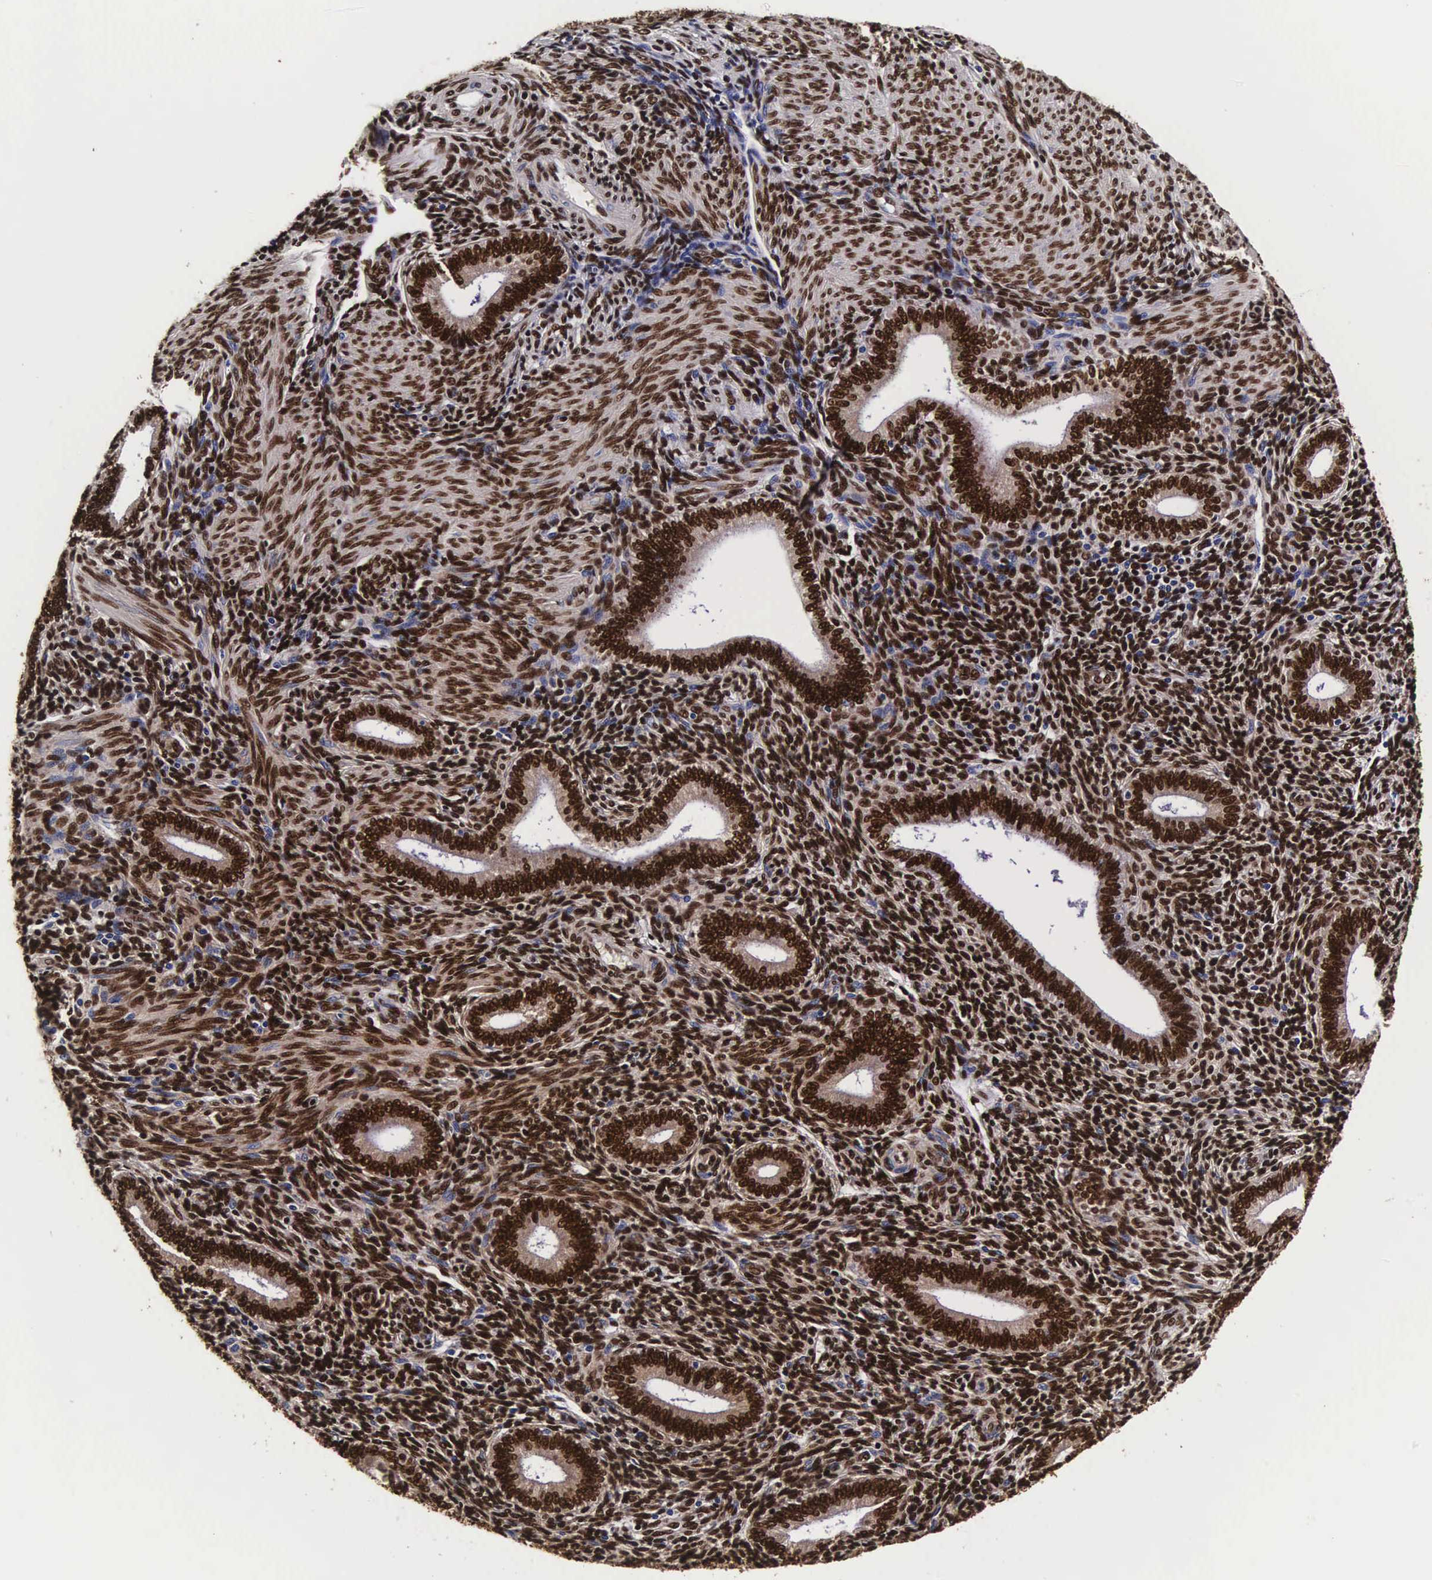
{"staining": {"intensity": "strong", "quantity": ">75%", "location": "nuclear"}, "tissue": "endometrium", "cell_type": "Cells in endometrial stroma", "image_type": "normal", "snomed": [{"axis": "morphology", "description": "Normal tissue, NOS"}, {"axis": "topography", "description": "Endometrium"}], "caption": "An image of human endometrium stained for a protein displays strong nuclear brown staining in cells in endometrial stroma.", "gene": "BCL2L2", "patient": {"sex": "female", "age": 35}}